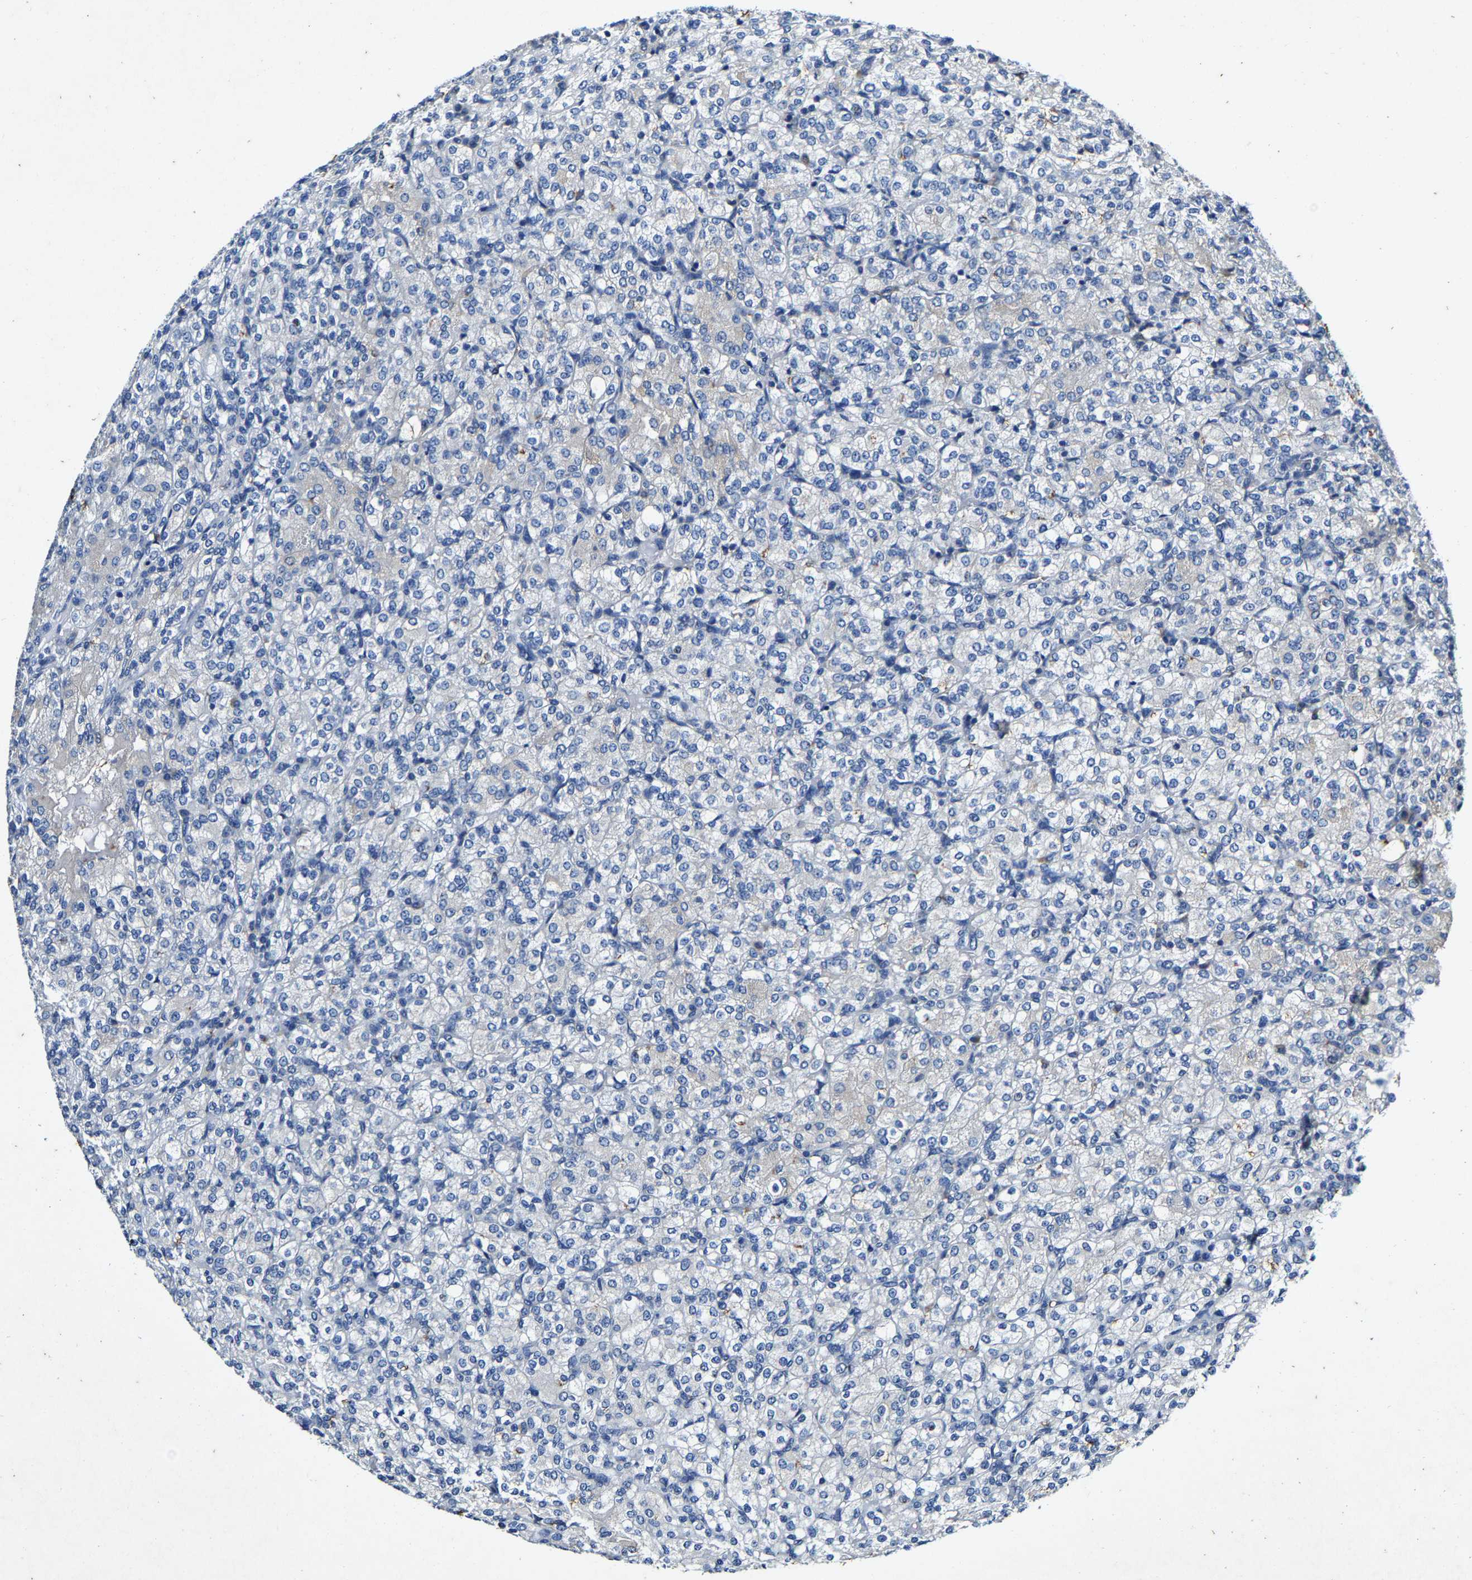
{"staining": {"intensity": "negative", "quantity": "none", "location": "none"}, "tissue": "renal cancer", "cell_type": "Tumor cells", "image_type": "cancer", "snomed": [{"axis": "morphology", "description": "Adenocarcinoma, NOS"}, {"axis": "topography", "description": "Kidney"}], "caption": "Immunohistochemistry (IHC) of human renal cancer displays no expression in tumor cells.", "gene": "SLC25A25", "patient": {"sex": "male", "age": 77}}